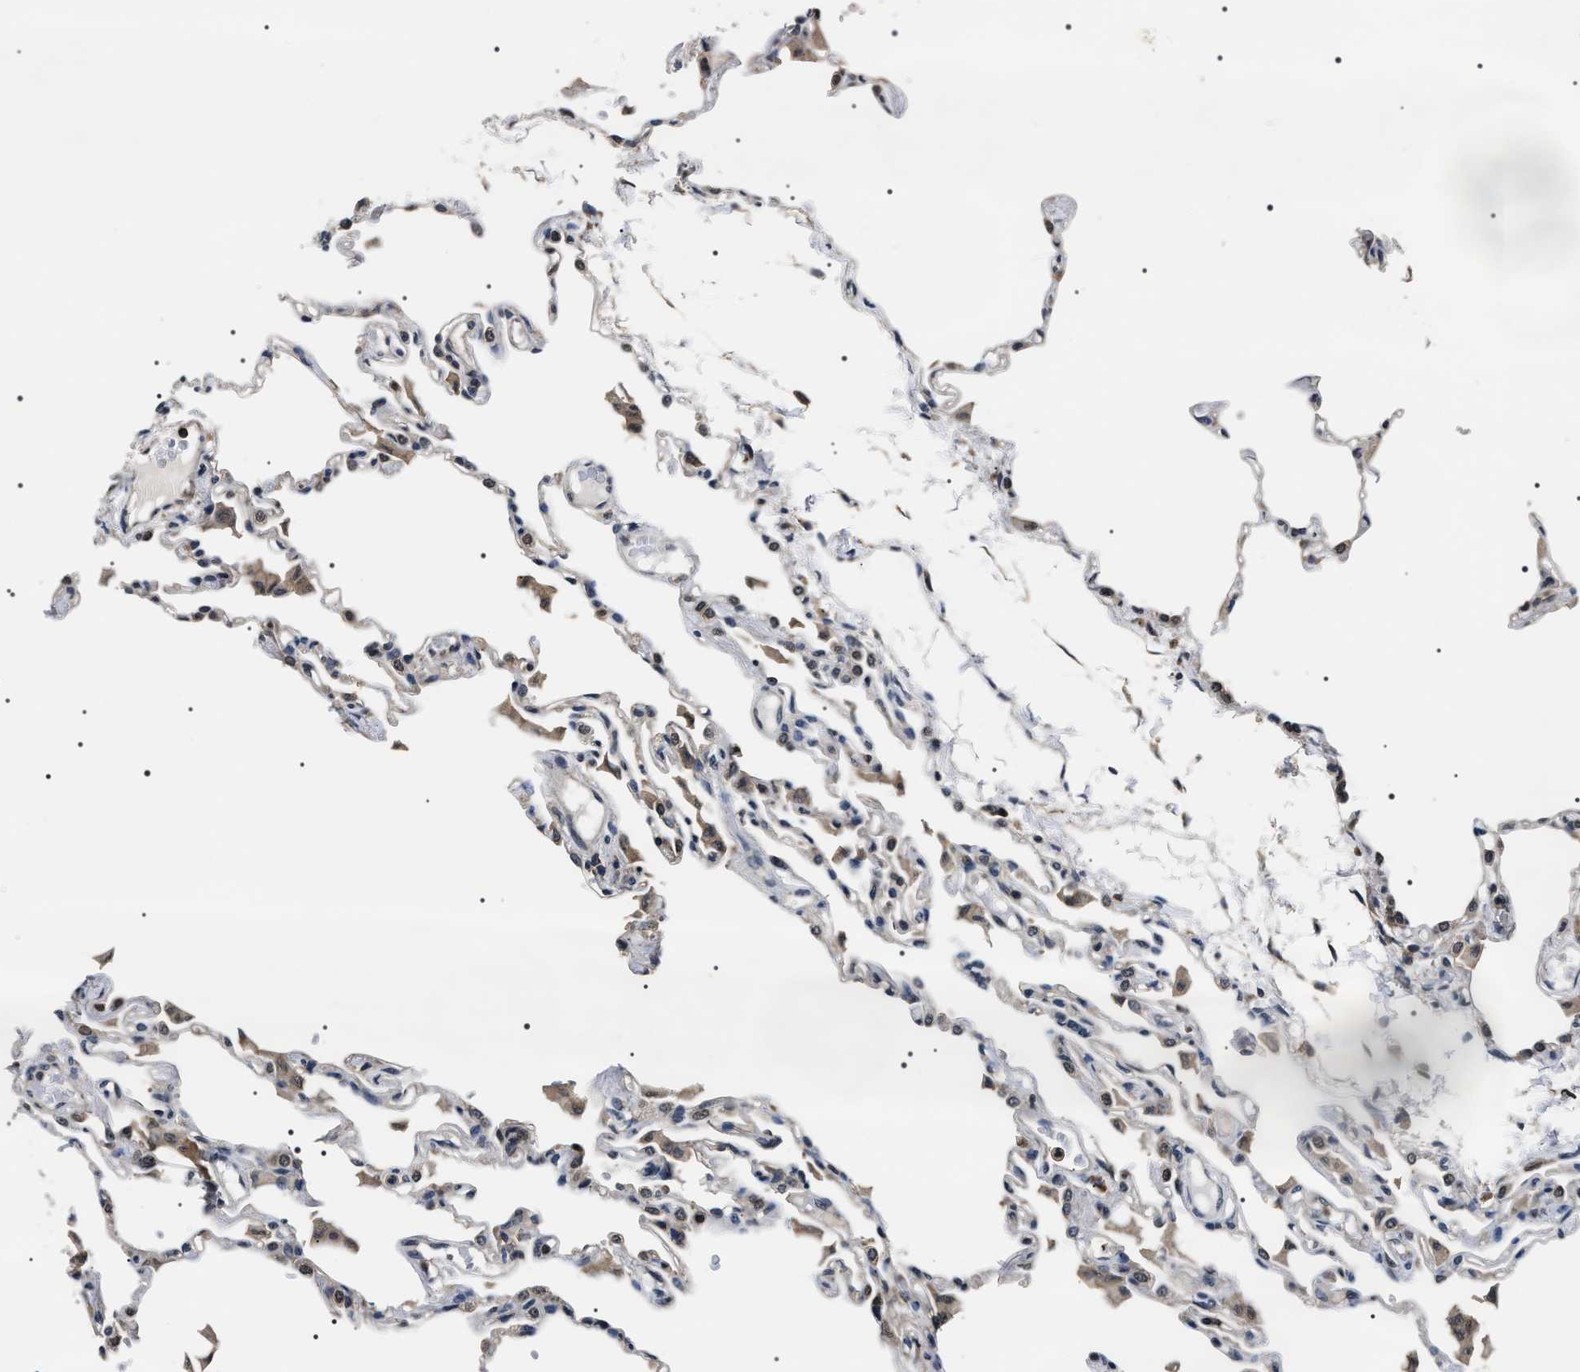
{"staining": {"intensity": "weak", "quantity": "<25%", "location": "nuclear"}, "tissue": "lung", "cell_type": "Alveolar cells", "image_type": "normal", "snomed": [{"axis": "morphology", "description": "Normal tissue, NOS"}, {"axis": "topography", "description": "Lung"}], "caption": "A histopathology image of lung stained for a protein displays no brown staining in alveolar cells.", "gene": "SIPA1", "patient": {"sex": "female", "age": 49}}